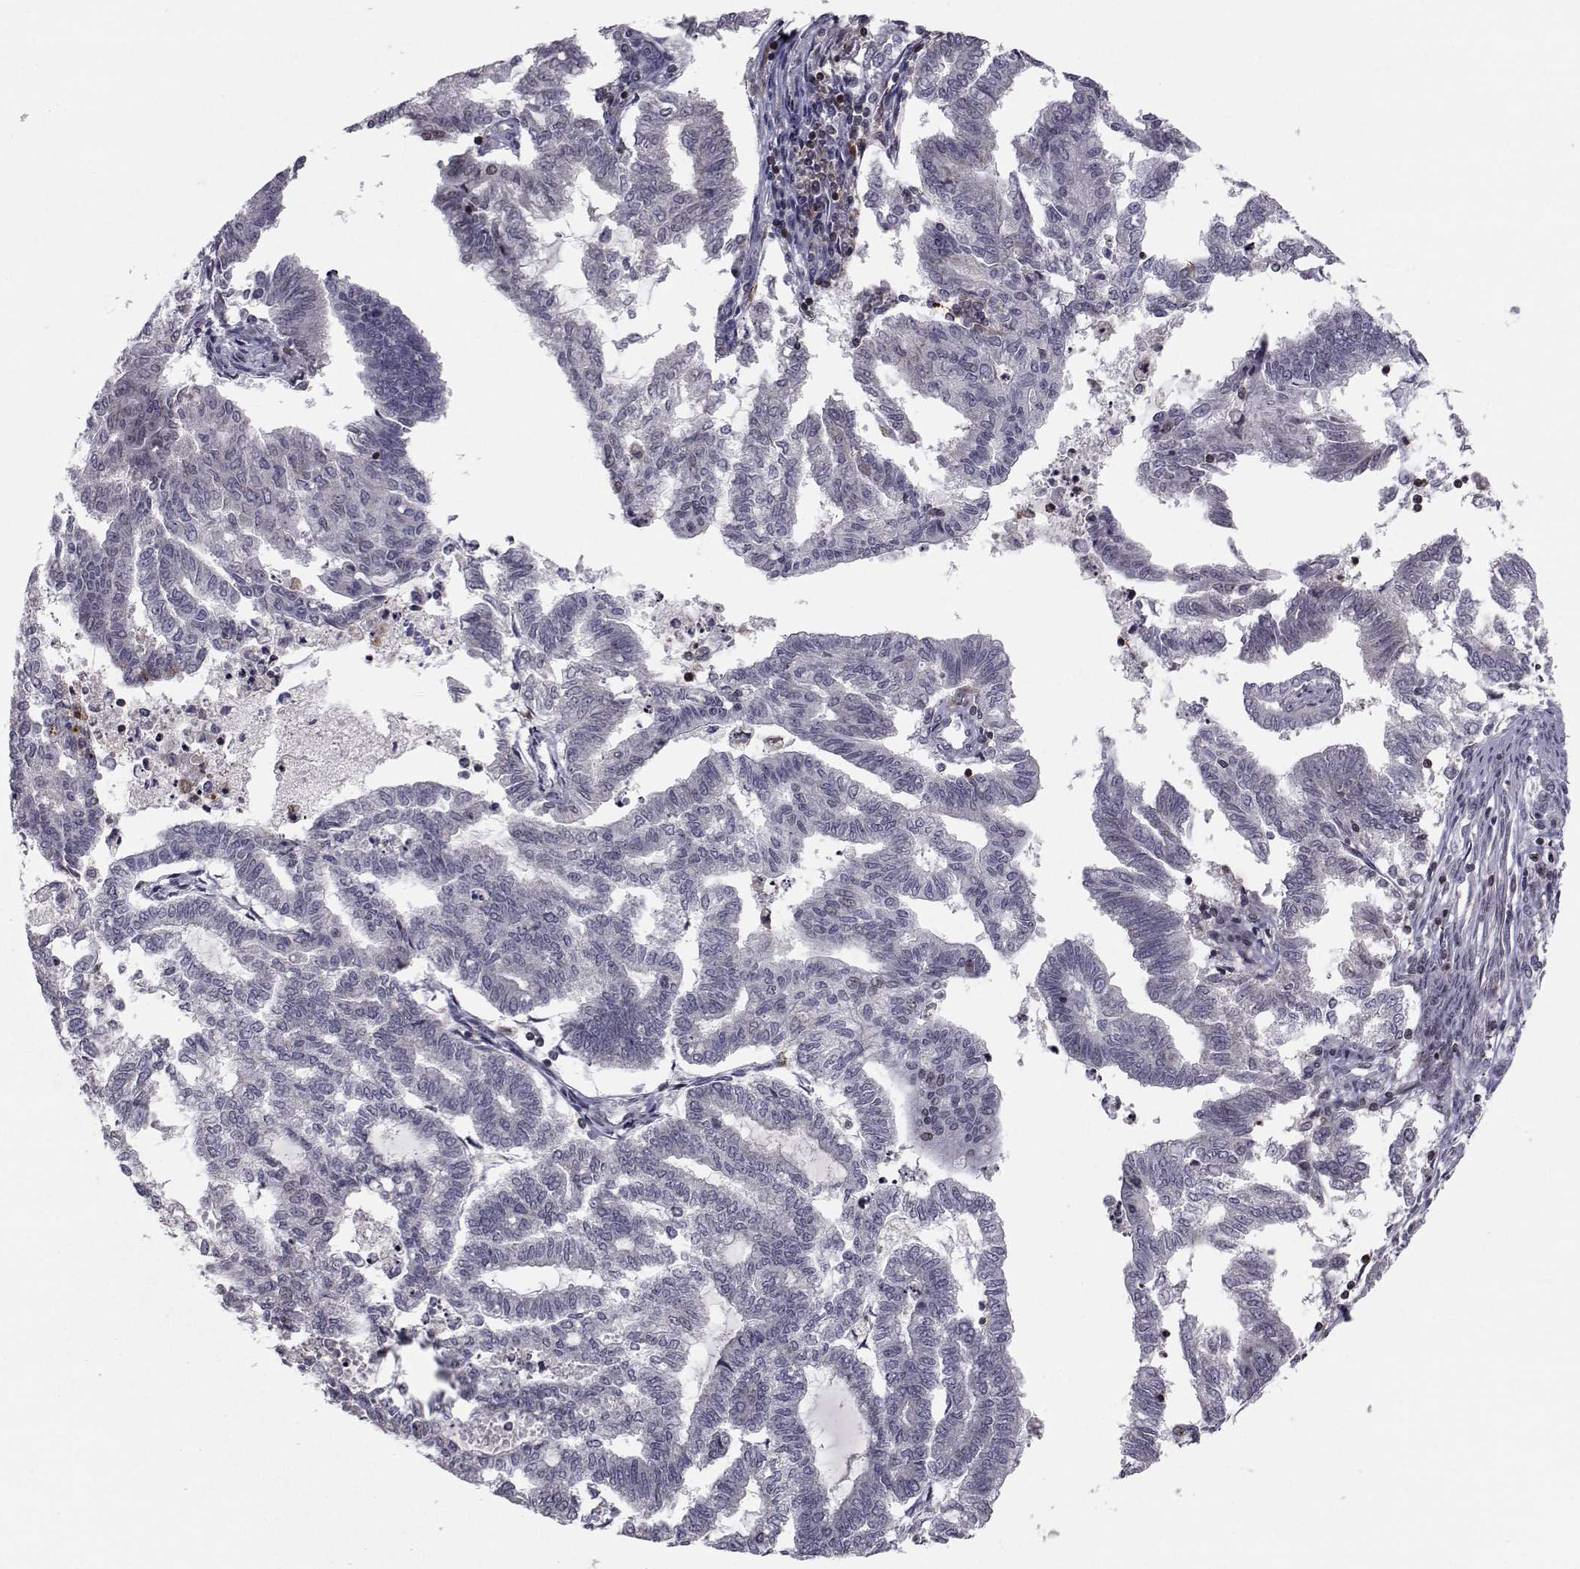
{"staining": {"intensity": "negative", "quantity": "none", "location": "none"}, "tissue": "endometrial cancer", "cell_type": "Tumor cells", "image_type": "cancer", "snomed": [{"axis": "morphology", "description": "Adenocarcinoma, NOS"}, {"axis": "topography", "description": "Endometrium"}], "caption": "This is a image of immunohistochemistry (IHC) staining of adenocarcinoma (endometrial), which shows no staining in tumor cells.", "gene": "PCP4L1", "patient": {"sex": "female", "age": 79}}